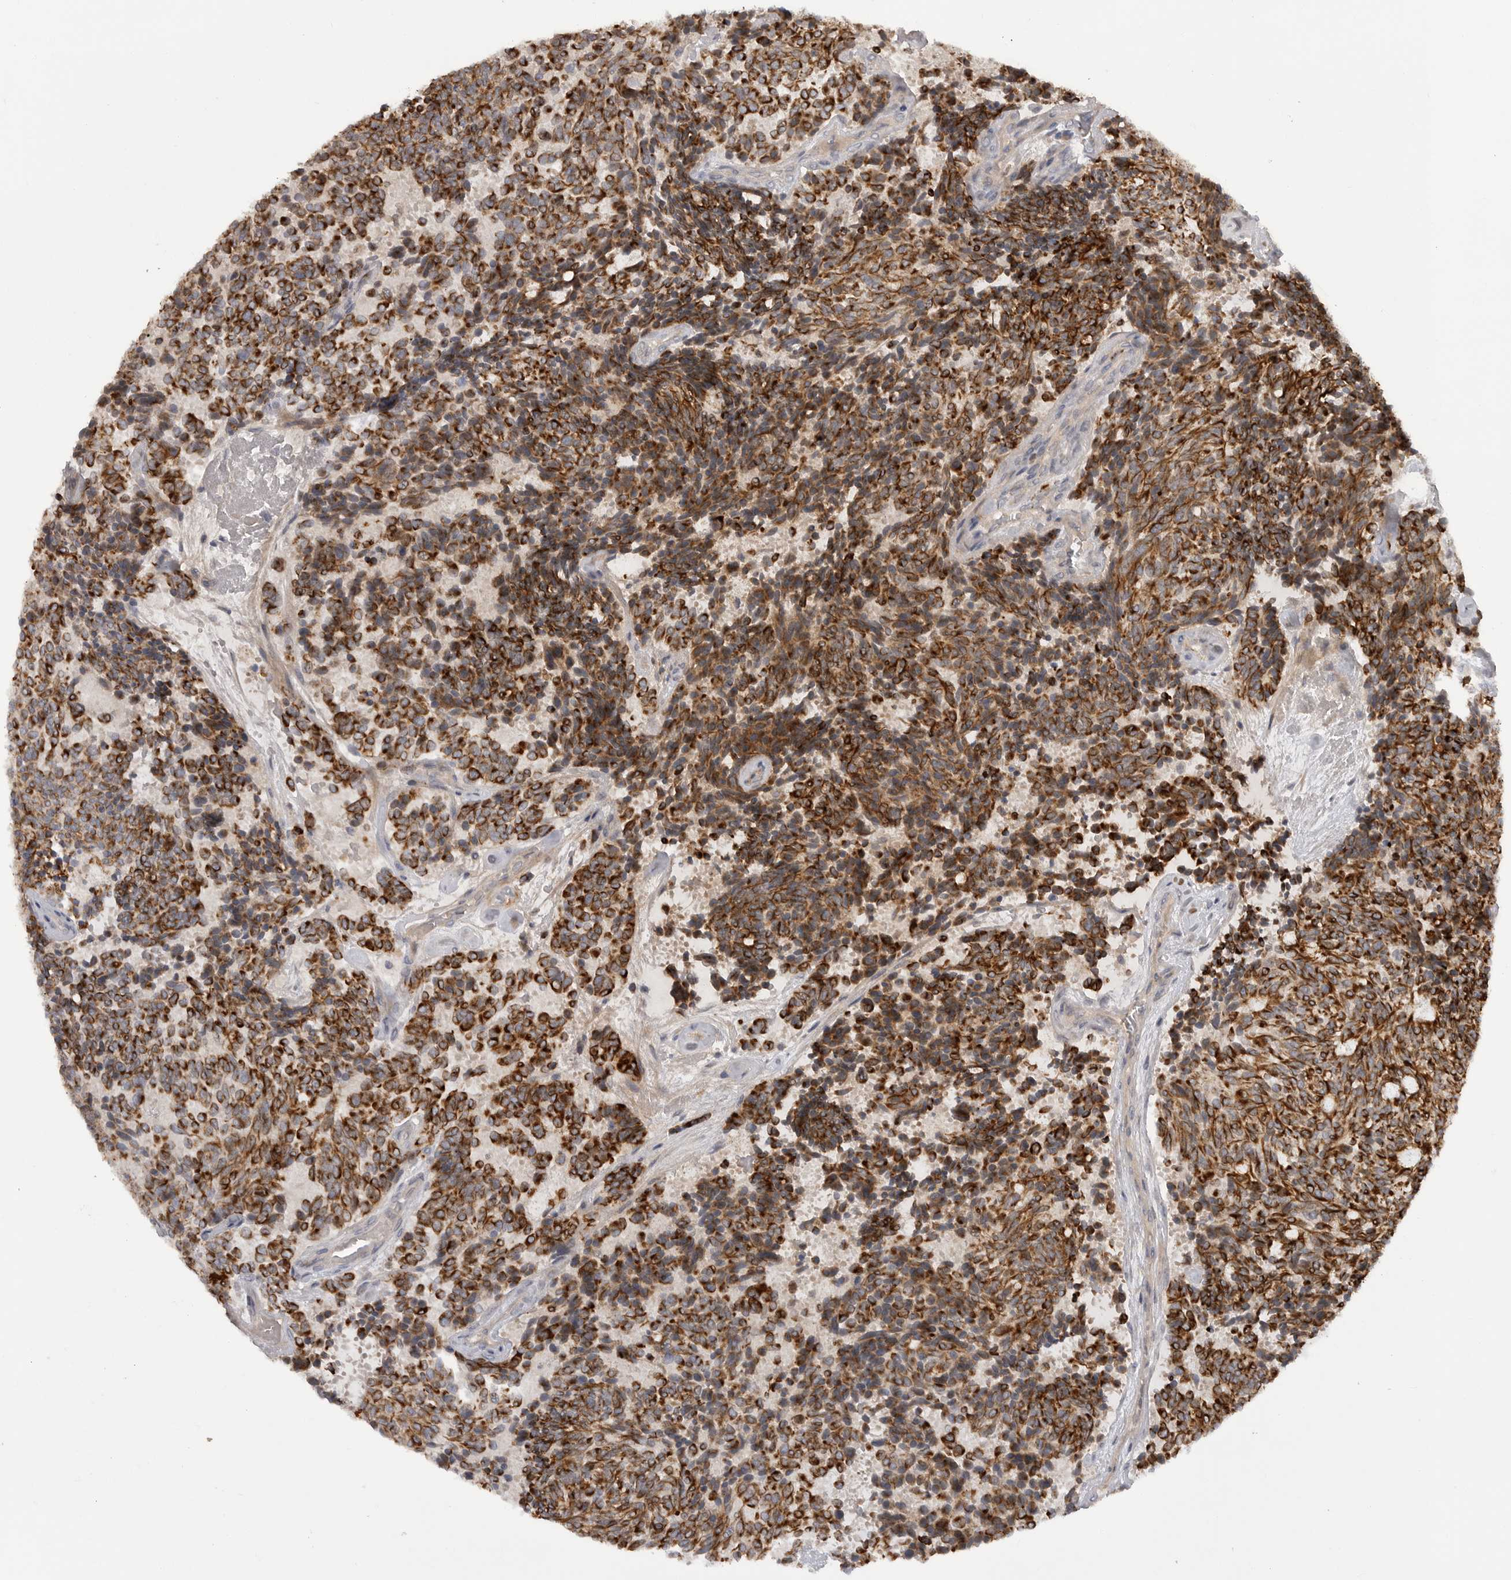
{"staining": {"intensity": "strong", "quantity": ">75%", "location": "cytoplasmic/membranous"}, "tissue": "carcinoid", "cell_type": "Tumor cells", "image_type": "cancer", "snomed": [{"axis": "morphology", "description": "Carcinoid, malignant, NOS"}, {"axis": "topography", "description": "Pancreas"}], "caption": "DAB immunohistochemical staining of human carcinoid displays strong cytoplasmic/membranous protein expression in about >75% of tumor cells.", "gene": "DHDDS", "patient": {"sex": "female", "age": 54}}